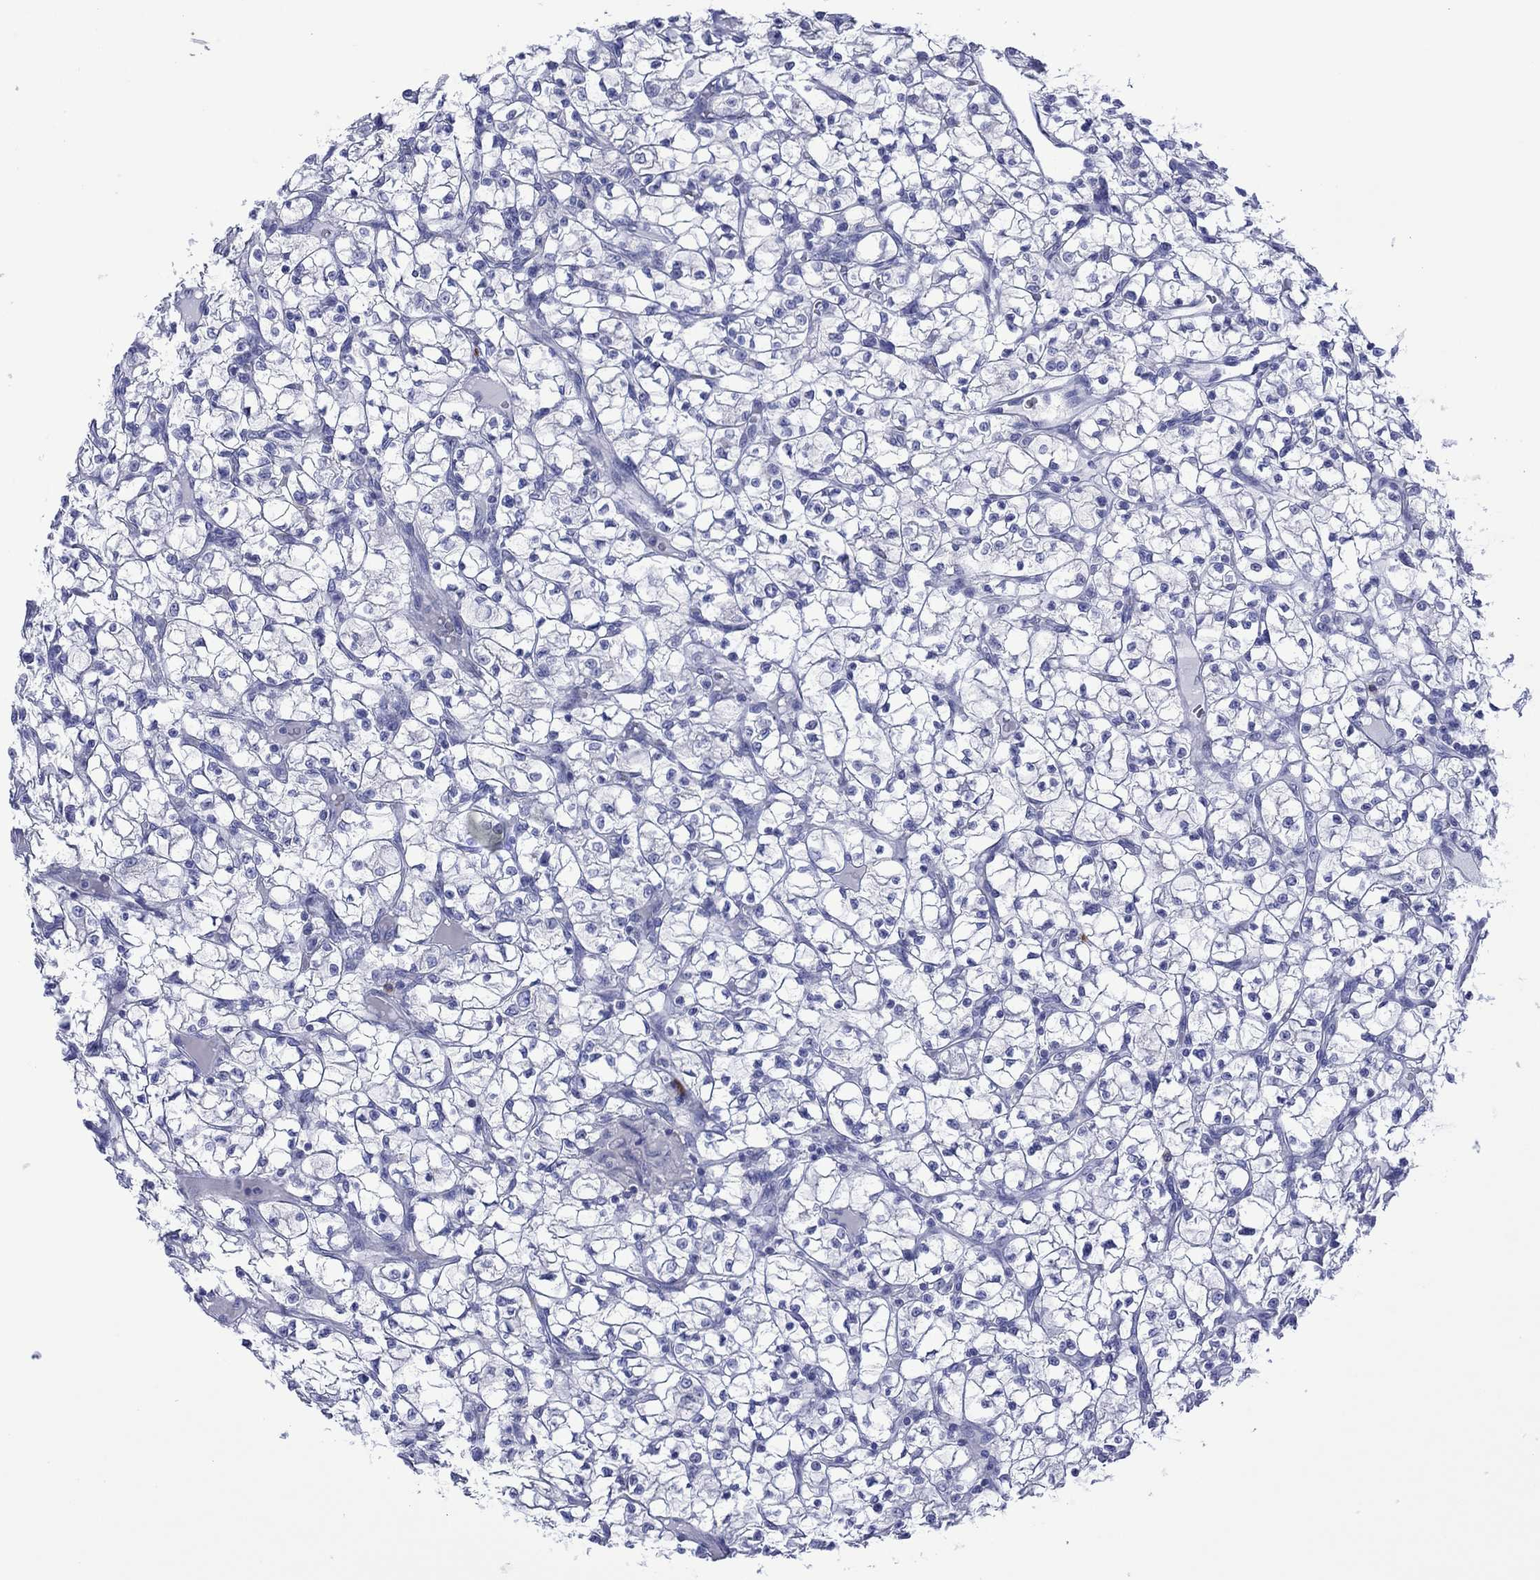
{"staining": {"intensity": "negative", "quantity": "none", "location": "none"}, "tissue": "renal cancer", "cell_type": "Tumor cells", "image_type": "cancer", "snomed": [{"axis": "morphology", "description": "Adenocarcinoma, NOS"}, {"axis": "topography", "description": "Kidney"}], "caption": "Immunohistochemistry micrograph of neoplastic tissue: renal cancer (adenocarcinoma) stained with DAB (3,3'-diaminobenzidine) displays no significant protein staining in tumor cells.", "gene": "MLANA", "patient": {"sex": "female", "age": 64}}